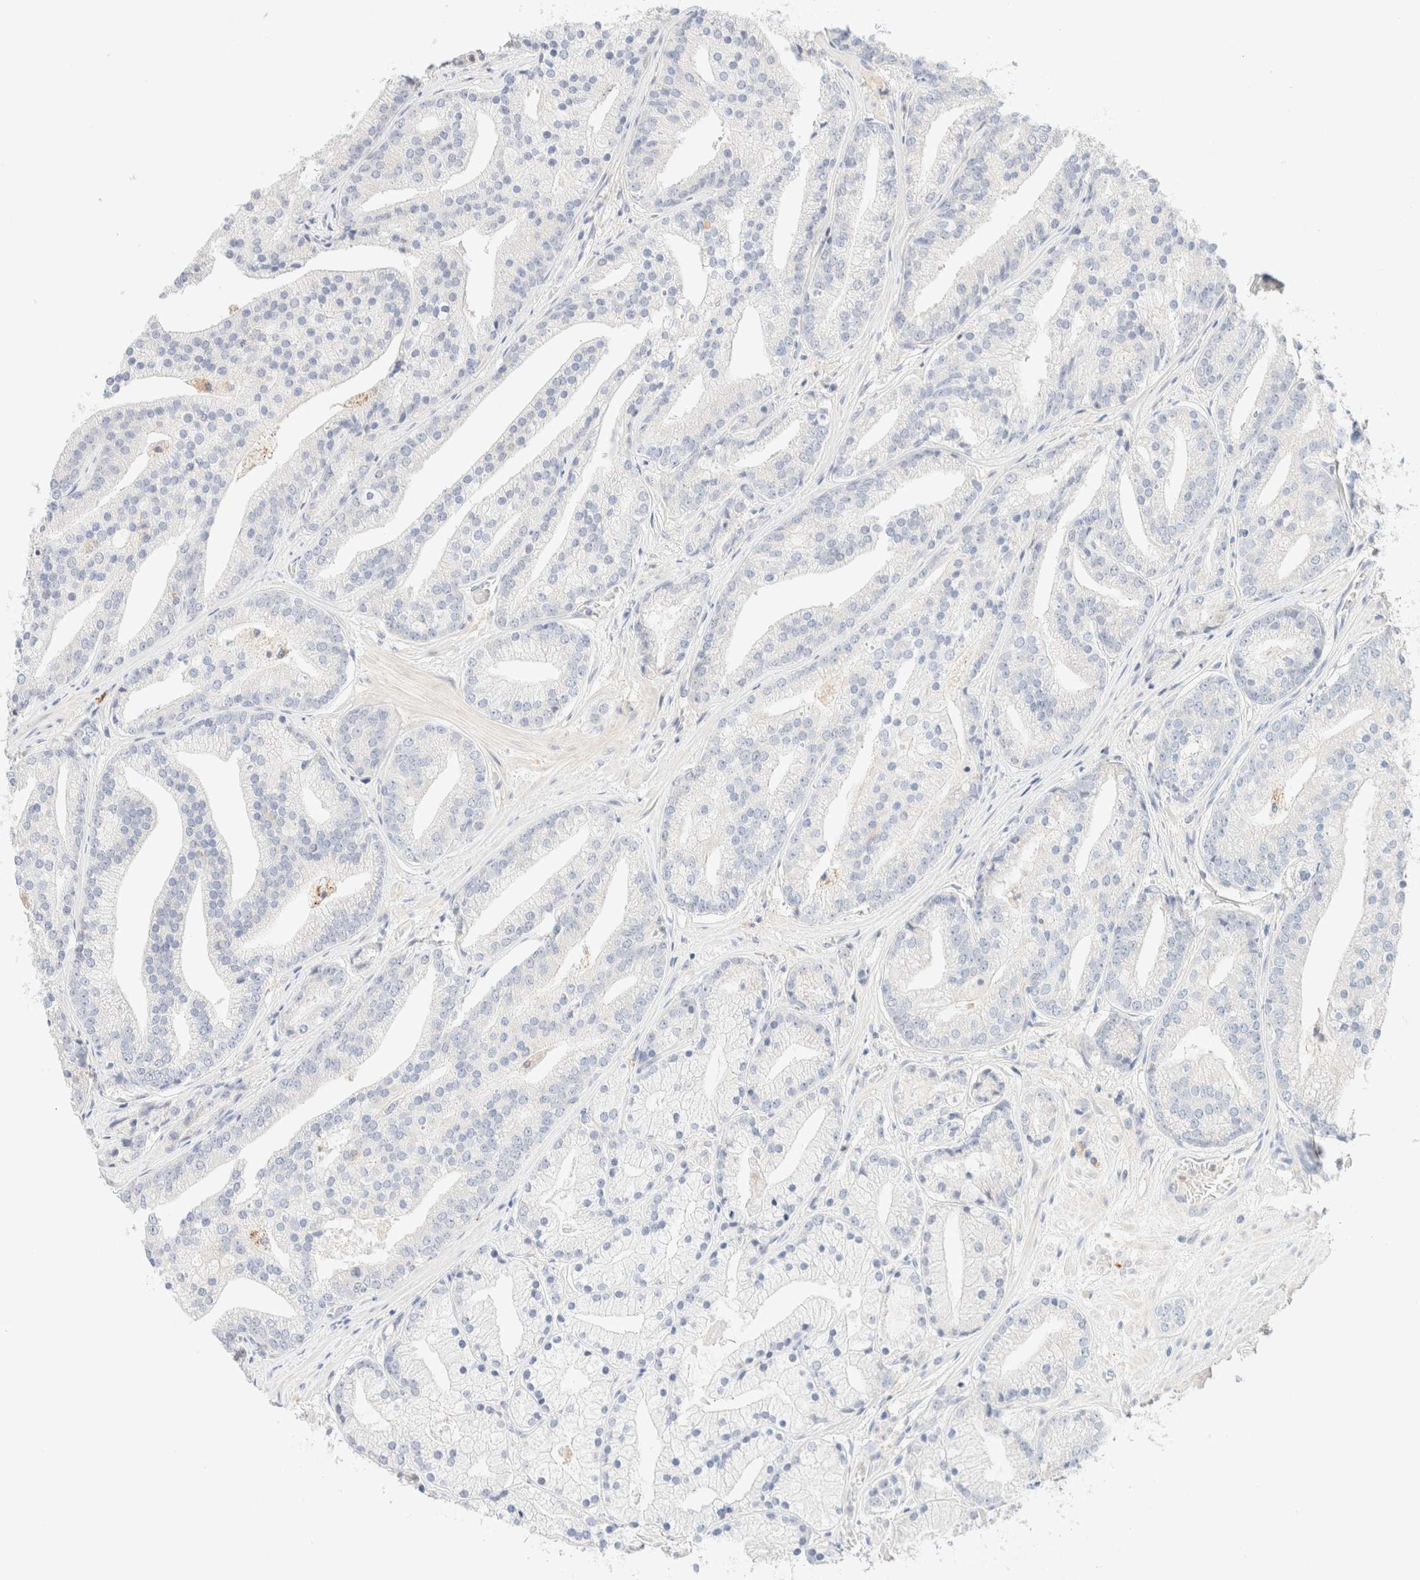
{"staining": {"intensity": "negative", "quantity": "none", "location": "none"}, "tissue": "prostate cancer", "cell_type": "Tumor cells", "image_type": "cancer", "snomed": [{"axis": "morphology", "description": "Adenocarcinoma, Low grade"}, {"axis": "topography", "description": "Prostate"}], "caption": "Tumor cells are negative for protein expression in human prostate low-grade adenocarcinoma.", "gene": "SARM1", "patient": {"sex": "male", "age": 67}}